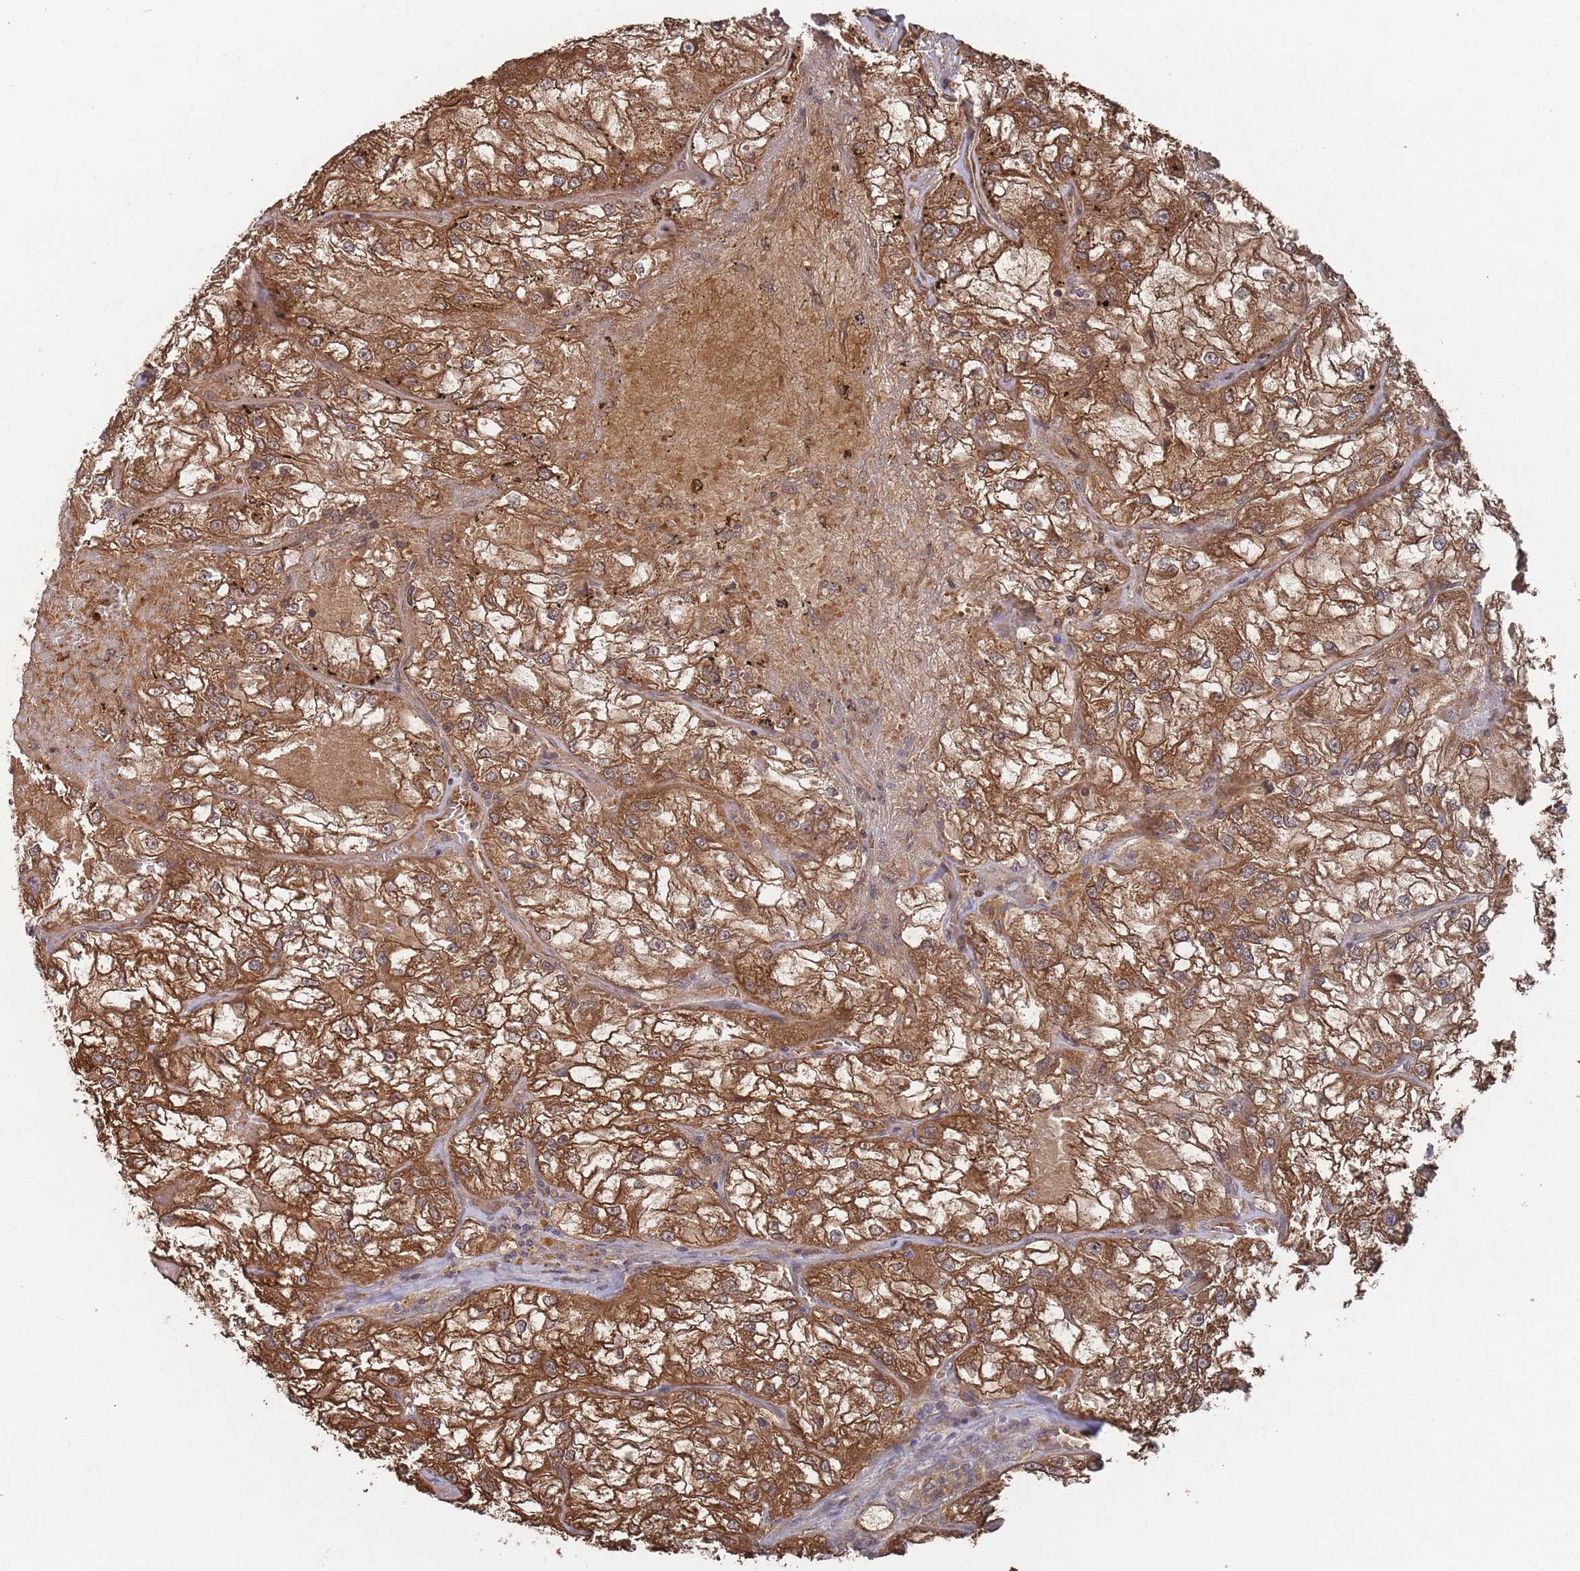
{"staining": {"intensity": "strong", "quantity": ">75%", "location": "cytoplasmic/membranous"}, "tissue": "renal cancer", "cell_type": "Tumor cells", "image_type": "cancer", "snomed": [{"axis": "morphology", "description": "Adenocarcinoma, NOS"}, {"axis": "topography", "description": "Kidney"}], "caption": "Strong cytoplasmic/membranous protein expression is identified in approximately >75% of tumor cells in renal adenocarcinoma.", "gene": "SF3B1", "patient": {"sex": "female", "age": 72}}